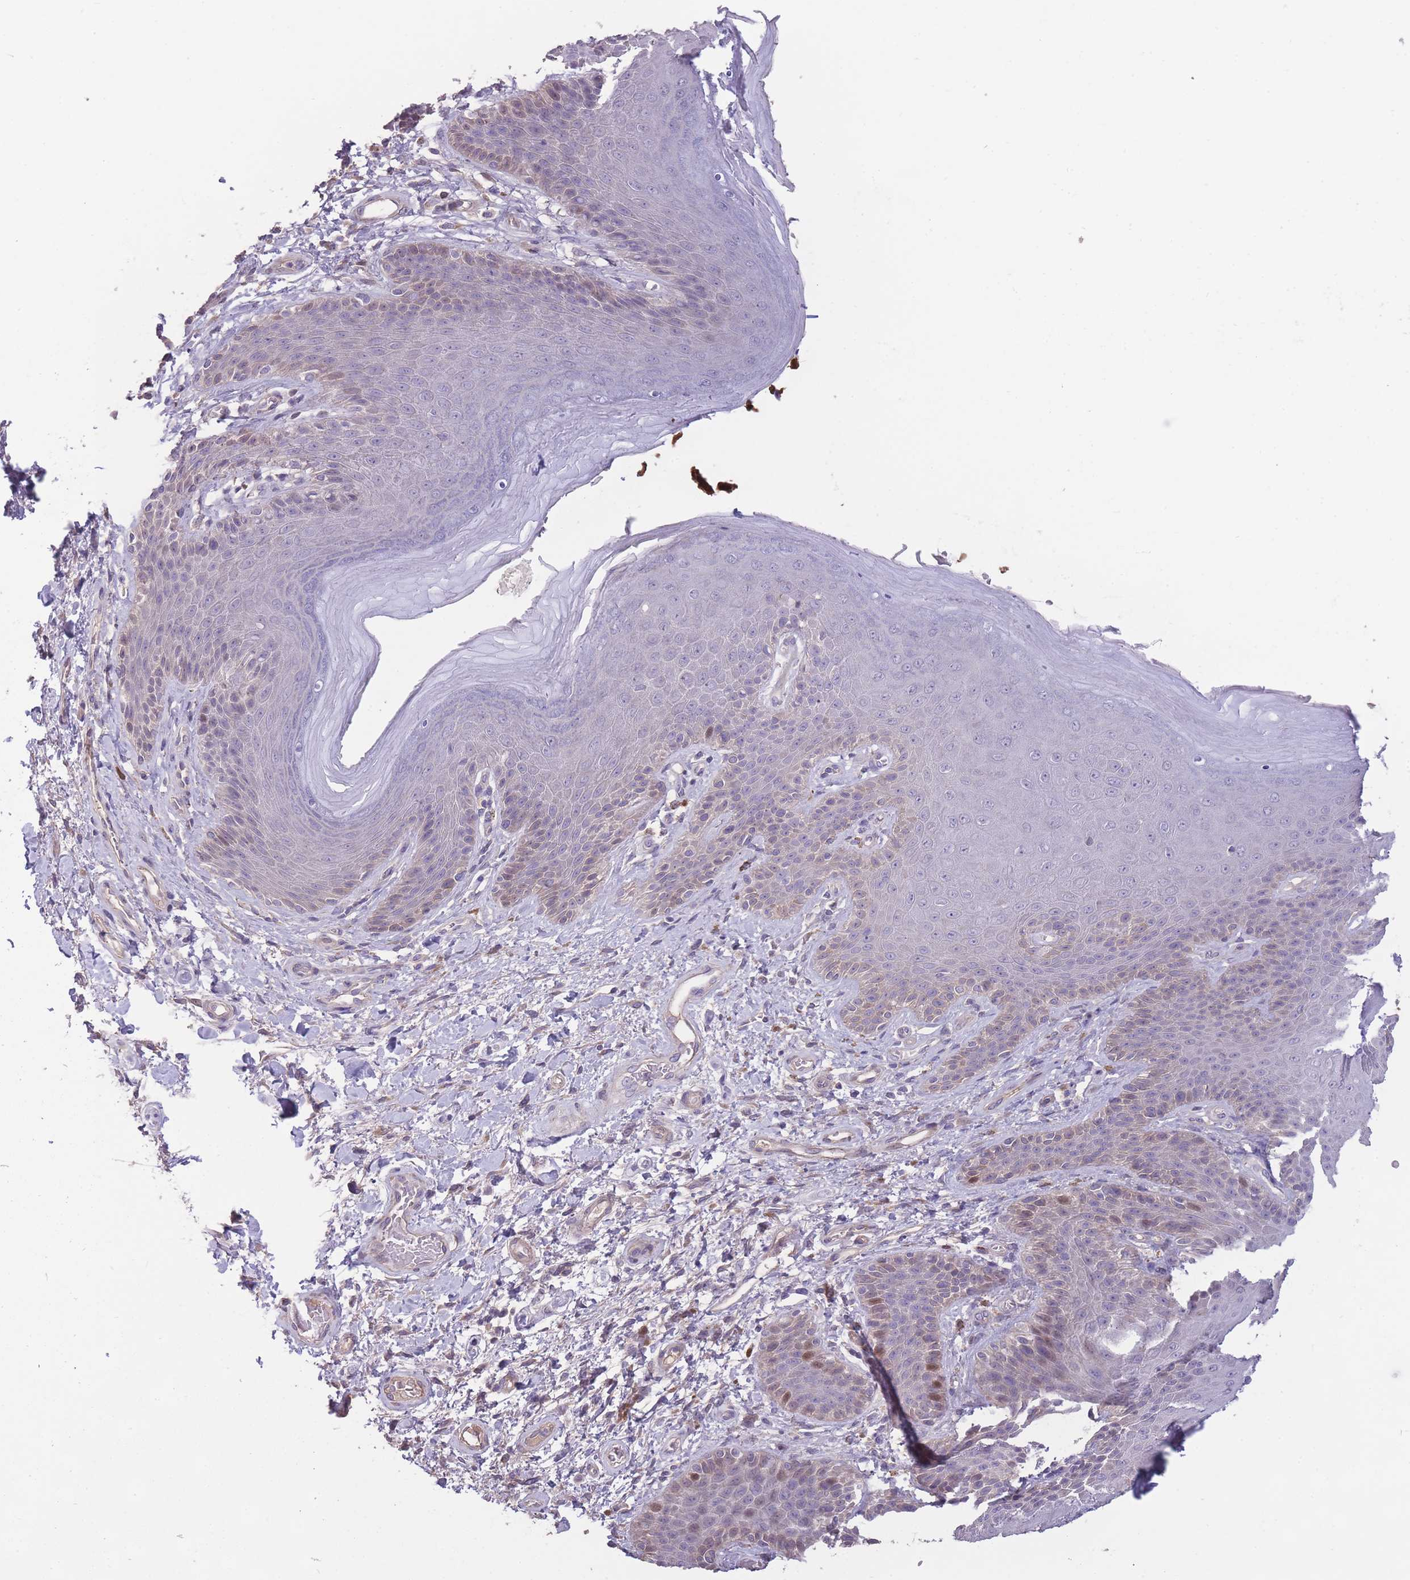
{"staining": {"intensity": "weak", "quantity": "<25%", "location": "cytoplasmic/membranous"}, "tissue": "skin", "cell_type": "Epidermal cells", "image_type": "normal", "snomed": [{"axis": "morphology", "description": "Normal tissue, NOS"}, {"axis": "topography", "description": "Anal"}], "caption": "A photomicrograph of skin stained for a protein shows no brown staining in epidermal cells.", "gene": "RSPH10B2", "patient": {"sex": "female", "age": 89}}